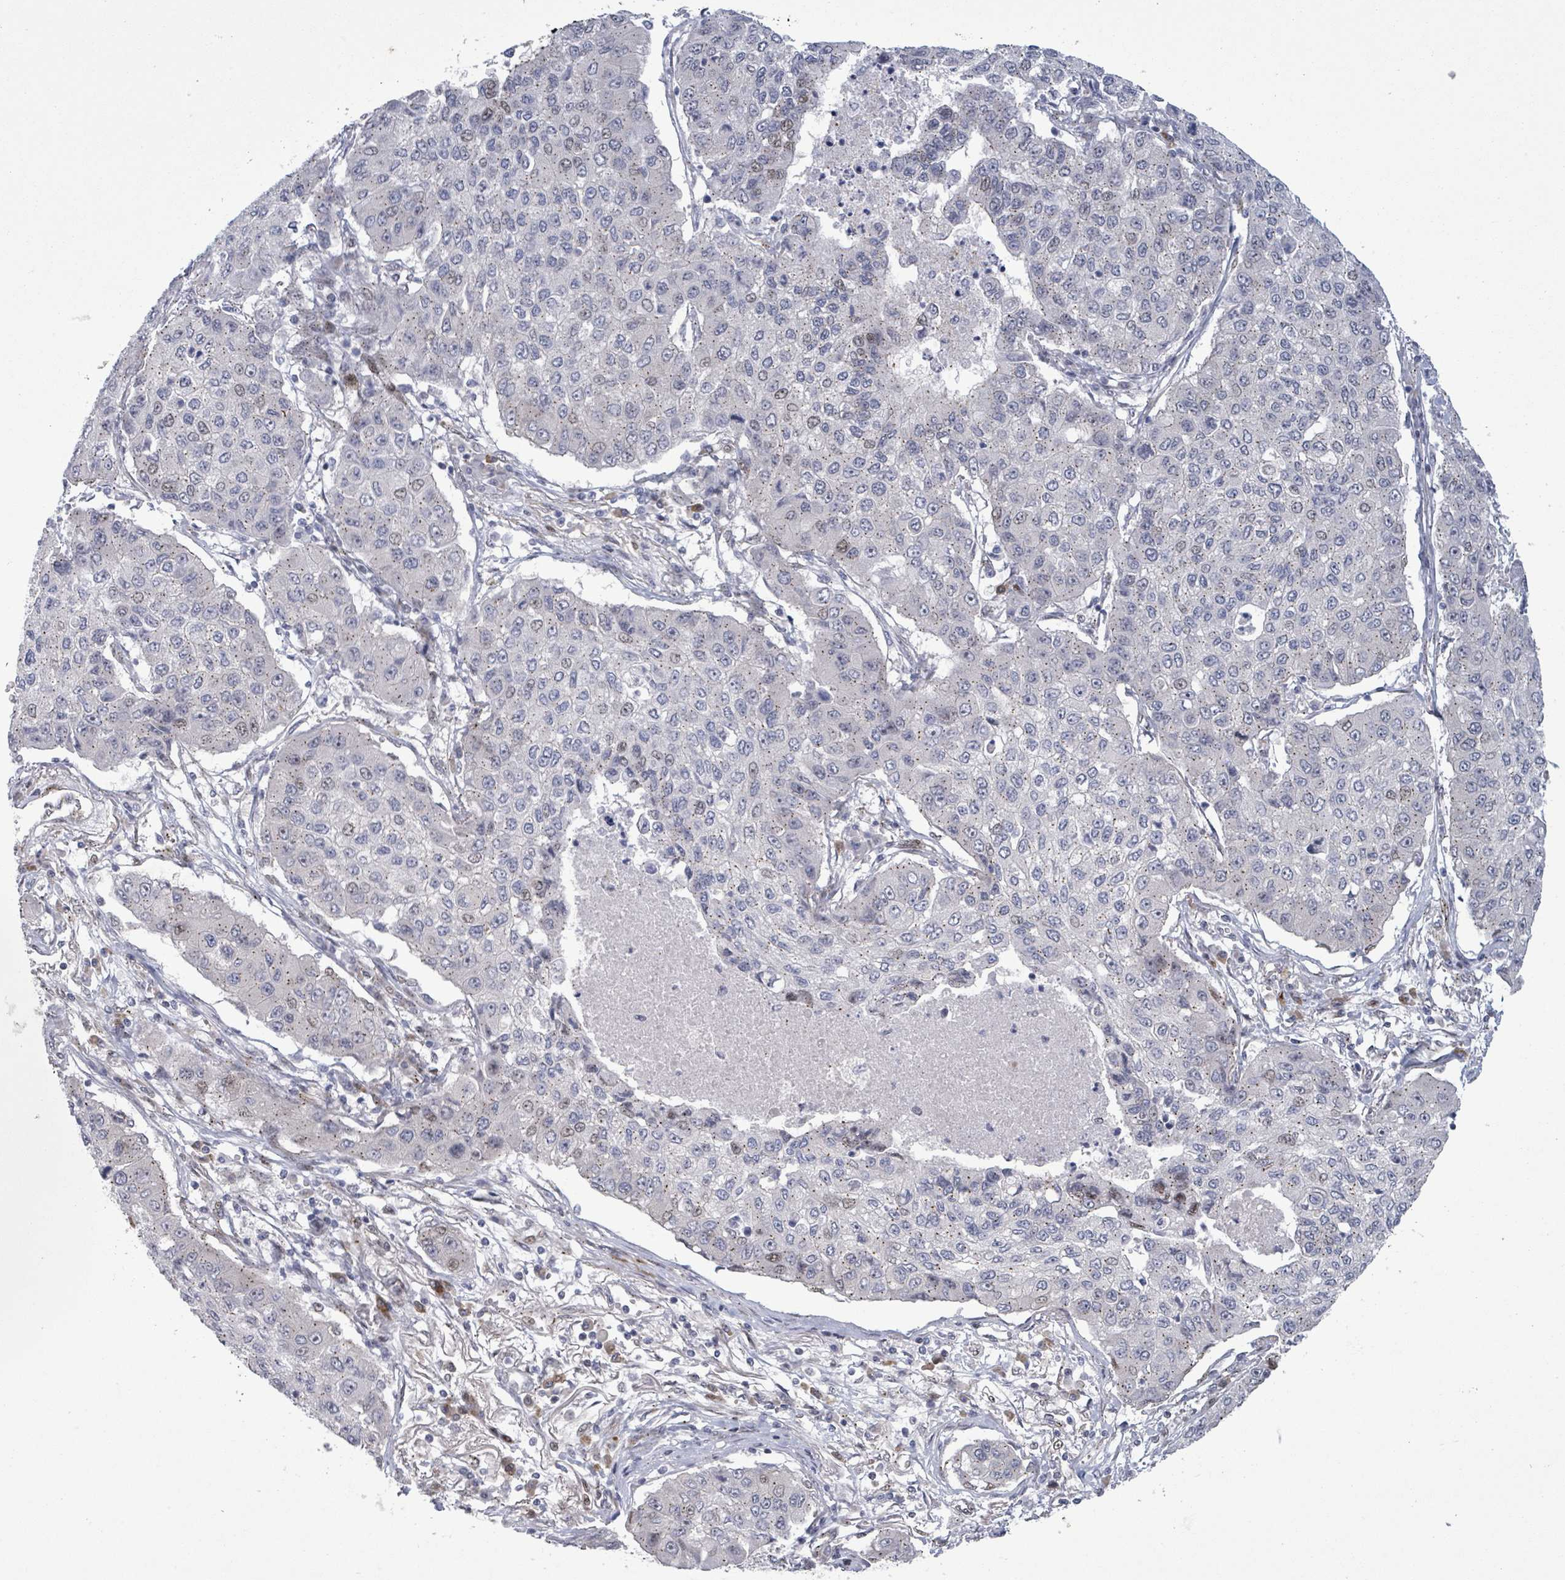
{"staining": {"intensity": "negative", "quantity": "none", "location": "none"}, "tissue": "lung cancer", "cell_type": "Tumor cells", "image_type": "cancer", "snomed": [{"axis": "morphology", "description": "Squamous cell carcinoma, NOS"}, {"axis": "topography", "description": "Lung"}], "caption": "IHC image of neoplastic tissue: human squamous cell carcinoma (lung) stained with DAB reveals no significant protein expression in tumor cells. (IHC, brightfield microscopy, high magnification).", "gene": "TUSC1", "patient": {"sex": "male", "age": 74}}